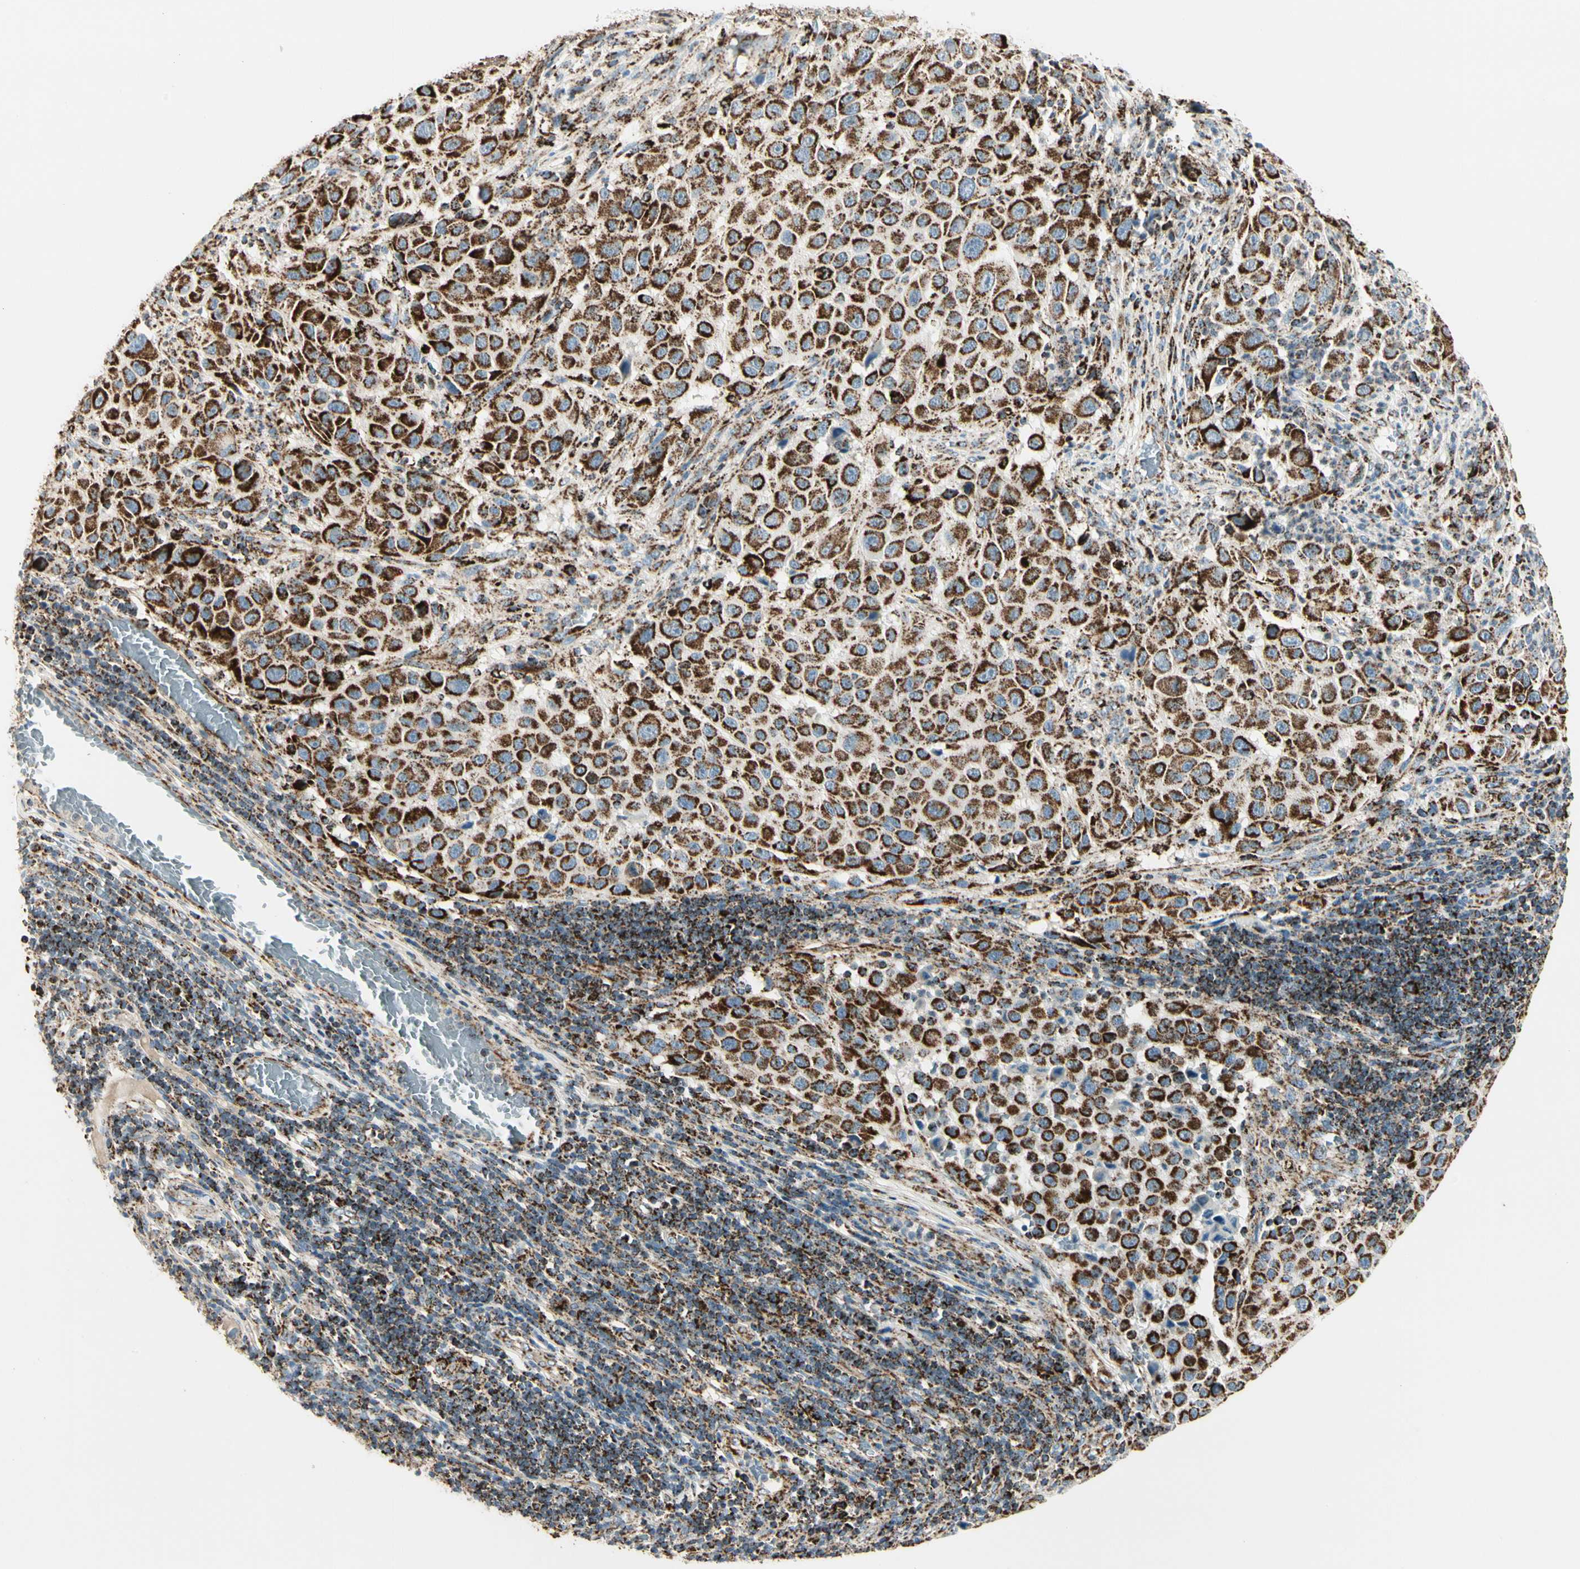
{"staining": {"intensity": "strong", "quantity": ">75%", "location": "cytoplasmic/membranous"}, "tissue": "melanoma", "cell_type": "Tumor cells", "image_type": "cancer", "snomed": [{"axis": "morphology", "description": "Malignant melanoma, Metastatic site"}, {"axis": "topography", "description": "Lymph node"}], "caption": "This is a micrograph of IHC staining of malignant melanoma (metastatic site), which shows strong positivity in the cytoplasmic/membranous of tumor cells.", "gene": "ME2", "patient": {"sex": "male", "age": 61}}